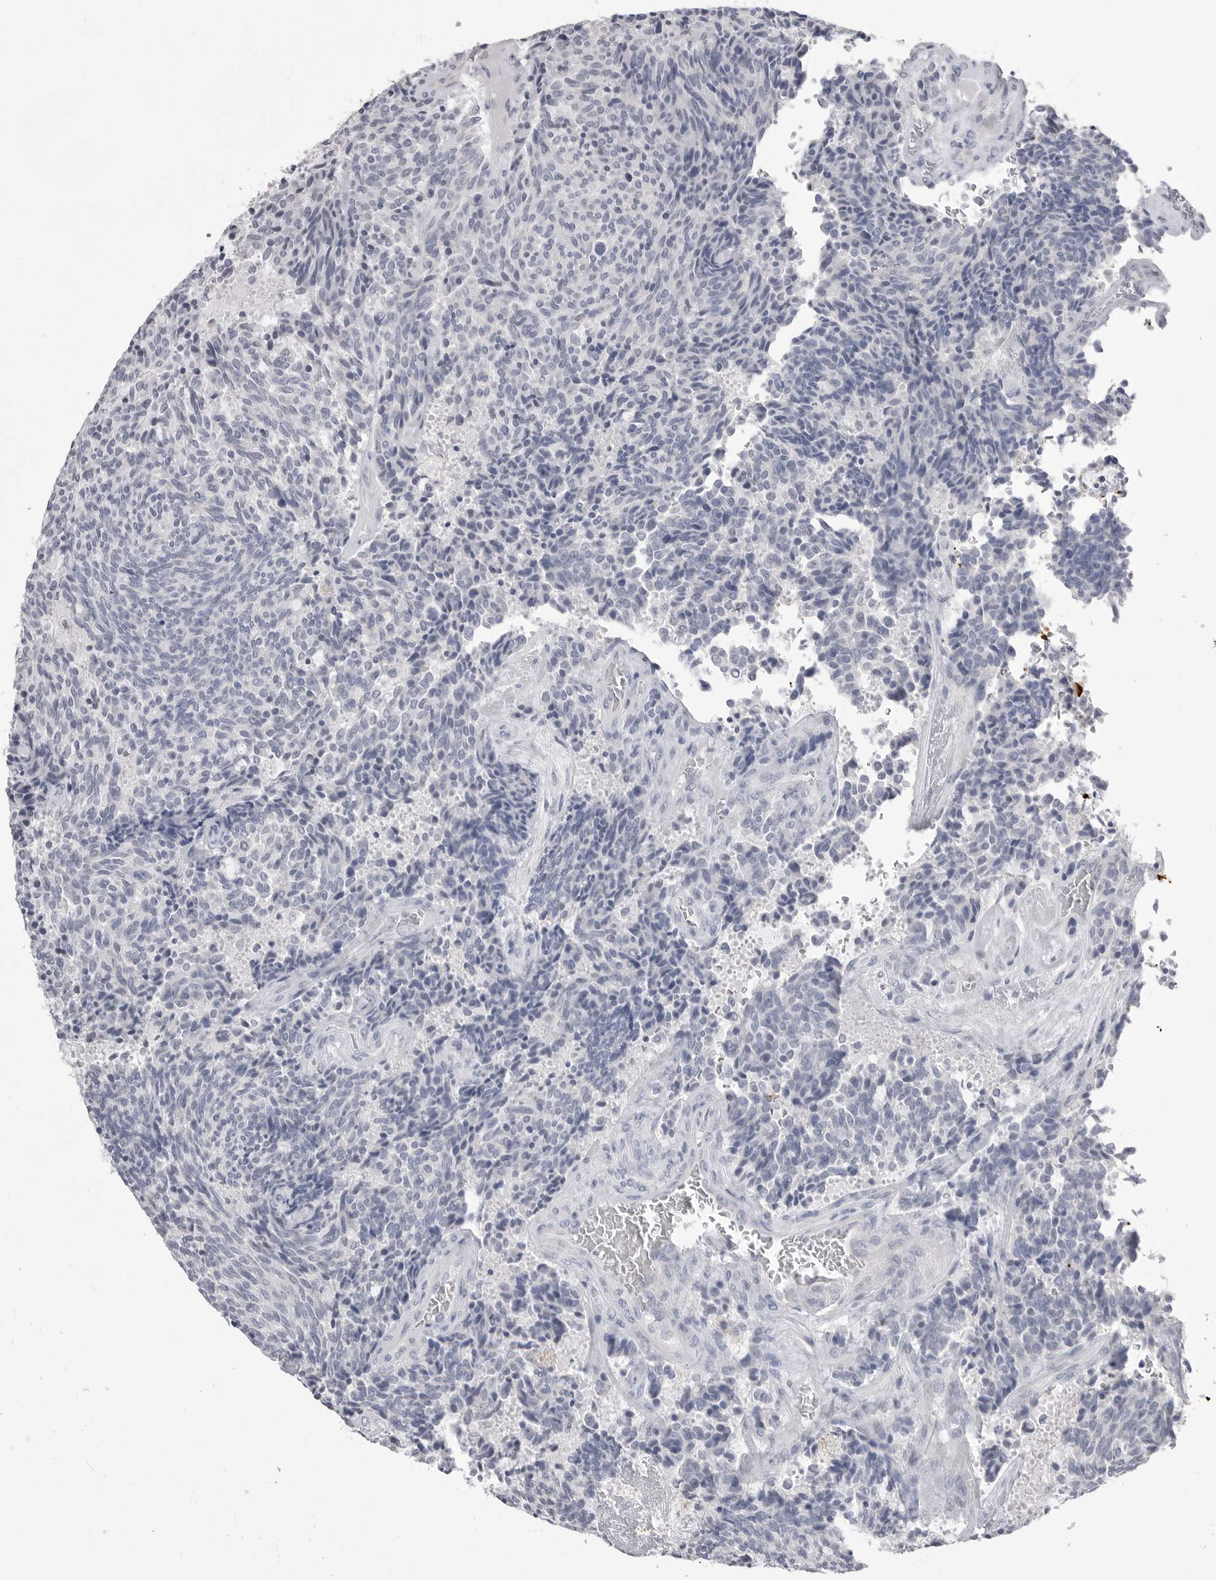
{"staining": {"intensity": "negative", "quantity": "none", "location": "none"}, "tissue": "carcinoid", "cell_type": "Tumor cells", "image_type": "cancer", "snomed": [{"axis": "morphology", "description": "Carcinoid, malignant, NOS"}, {"axis": "topography", "description": "Pancreas"}], "caption": "IHC image of carcinoid (malignant) stained for a protein (brown), which shows no staining in tumor cells.", "gene": "CPB1", "patient": {"sex": "female", "age": 54}}